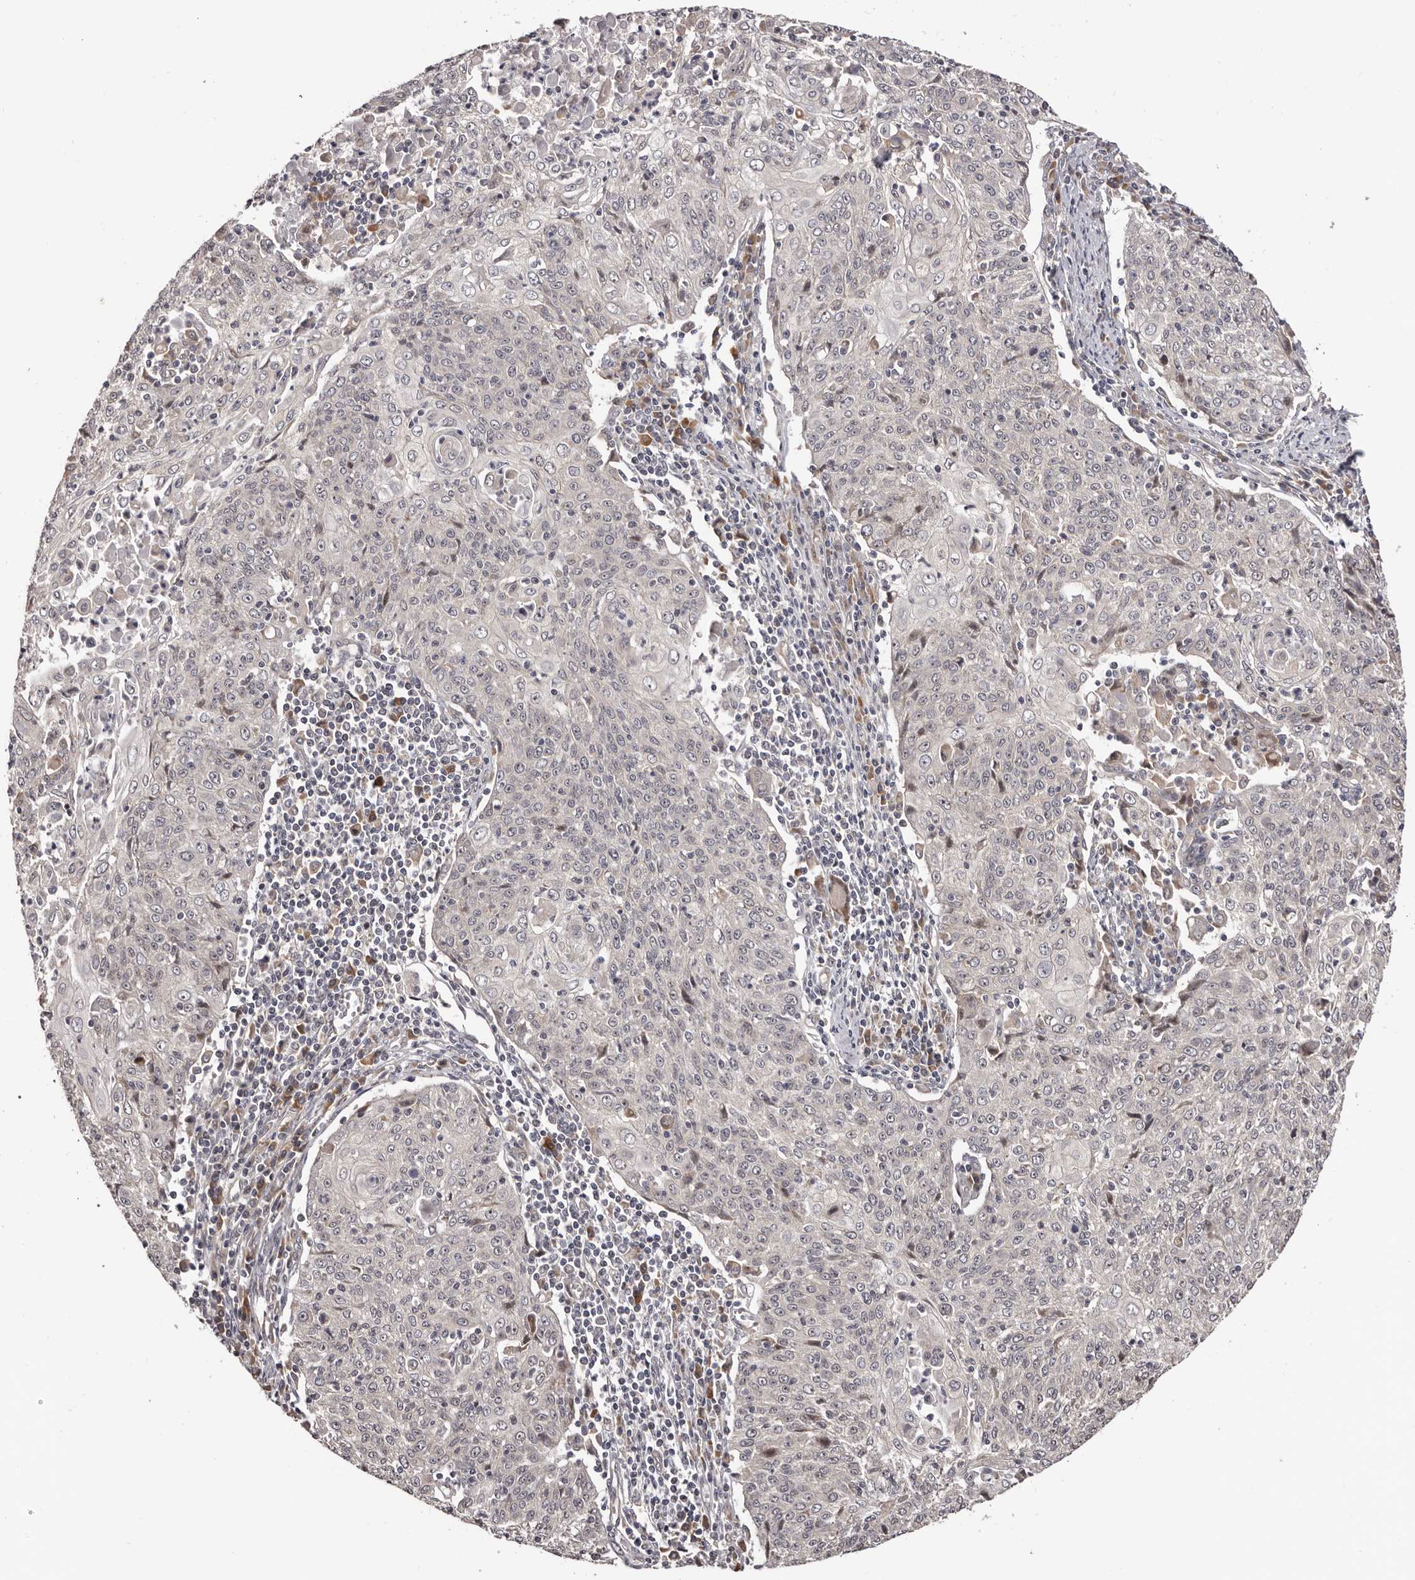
{"staining": {"intensity": "negative", "quantity": "none", "location": "none"}, "tissue": "cervical cancer", "cell_type": "Tumor cells", "image_type": "cancer", "snomed": [{"axis": "morphology", "description": "Squamous cell carcinoma, NOS"}, {"axis": "topography", "description": "Cervix"}], "caption": "Immunohistochemistry micrograph of cervical squamous cell carcinoma stained for a protein (brown), which exhibits no staining in tumor cells.", "gene": "NOL12", "patient": {"sex": "female", "age": 48}}